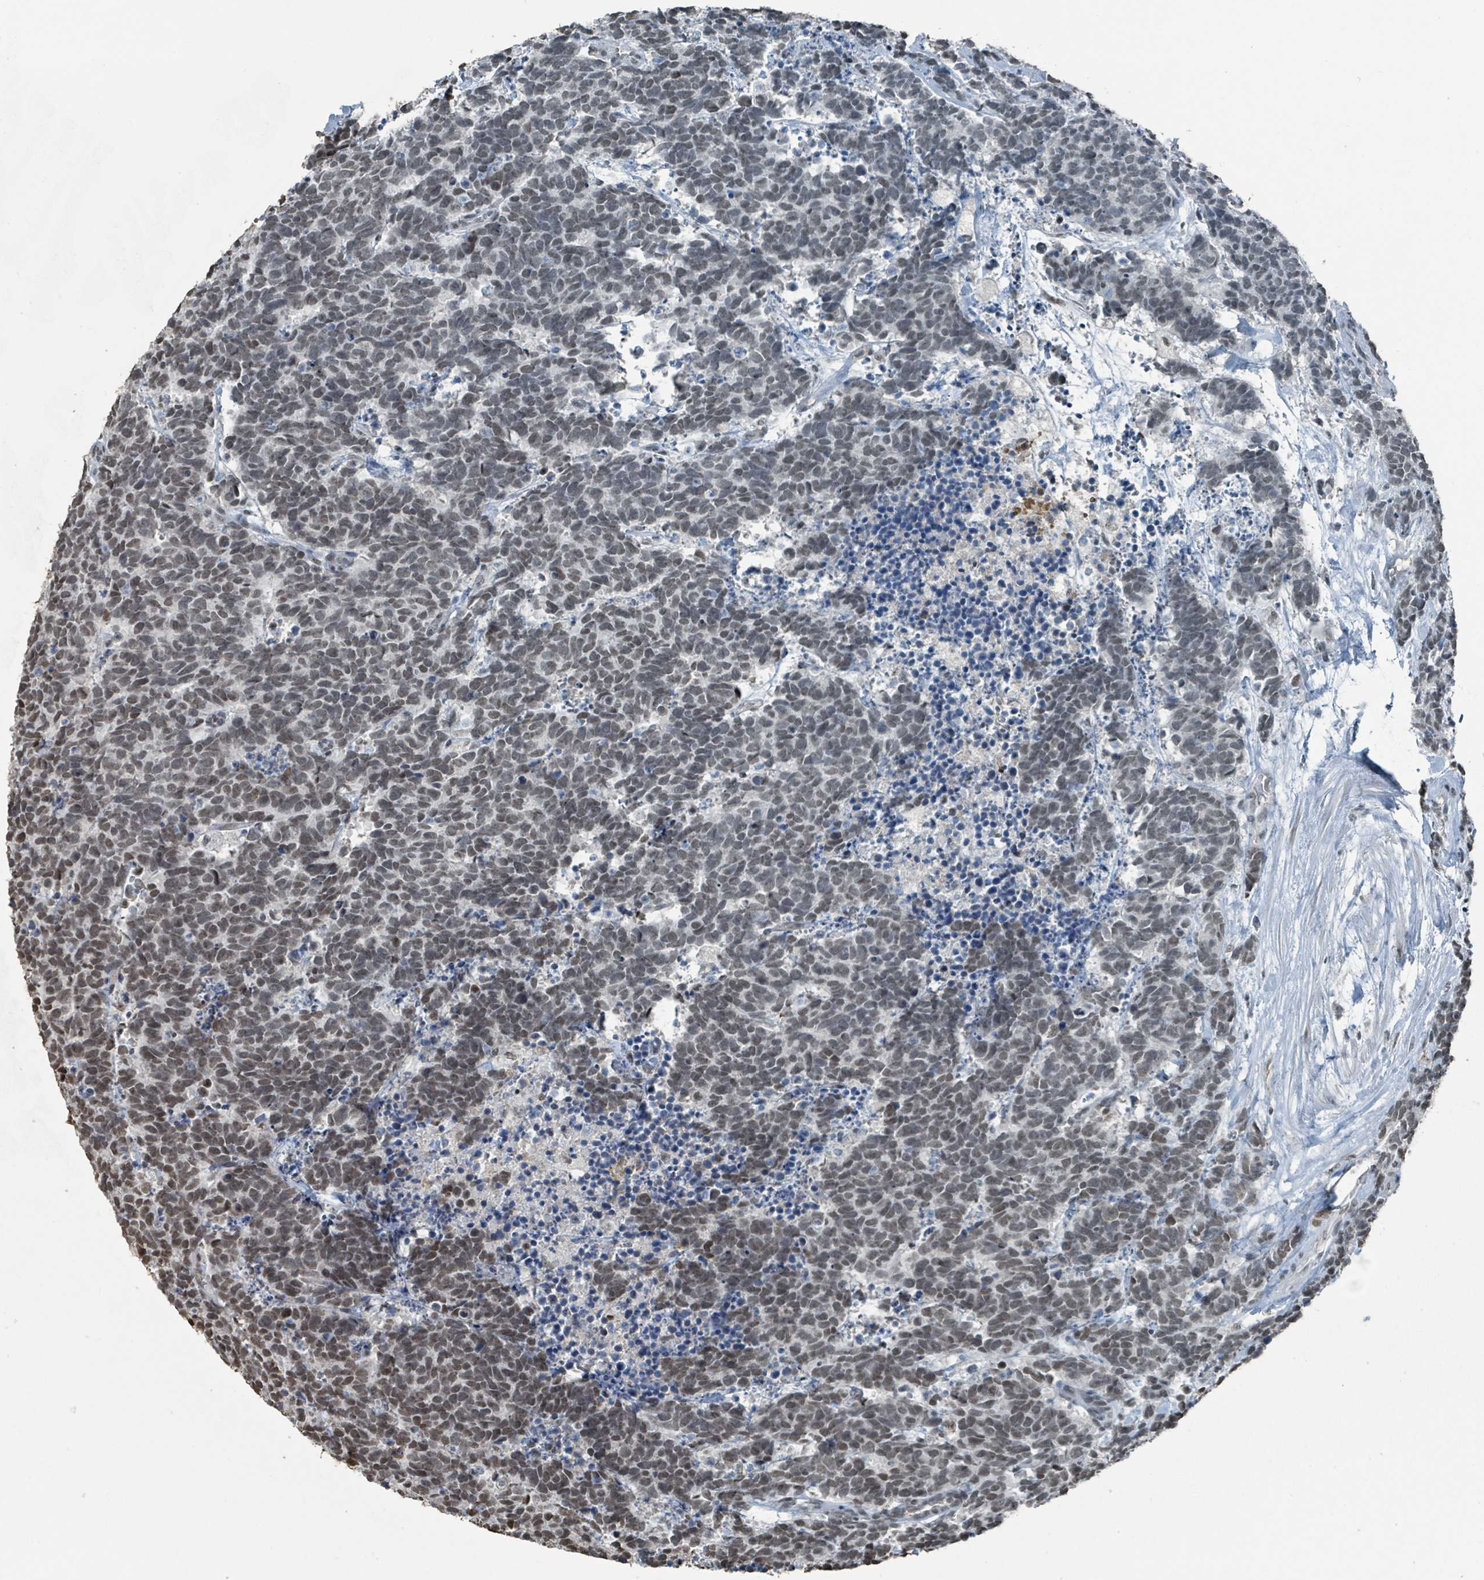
{"staining": {"intensity": "weak", "quantity": ">75%", "location": "nuclear"}, "tissue": "carcinoid", "cell_type": "Tumor cells", "image_type": "cancer", "snomed": [{"axis": "morphology", "description": "Carcinoma, NOS"}, {"axis": "morphology", "description": "Carcinoid, malignant, NOS"}, {"axis": "topography", "description": "Prostate"}], "caption": "Protein expression analysis of human malignant carcinoid reveals weak nuclear expression in approximately >75% of tumor cells.", "gene": "PHIP", "patient": {"sex": "male", "age": 57}}